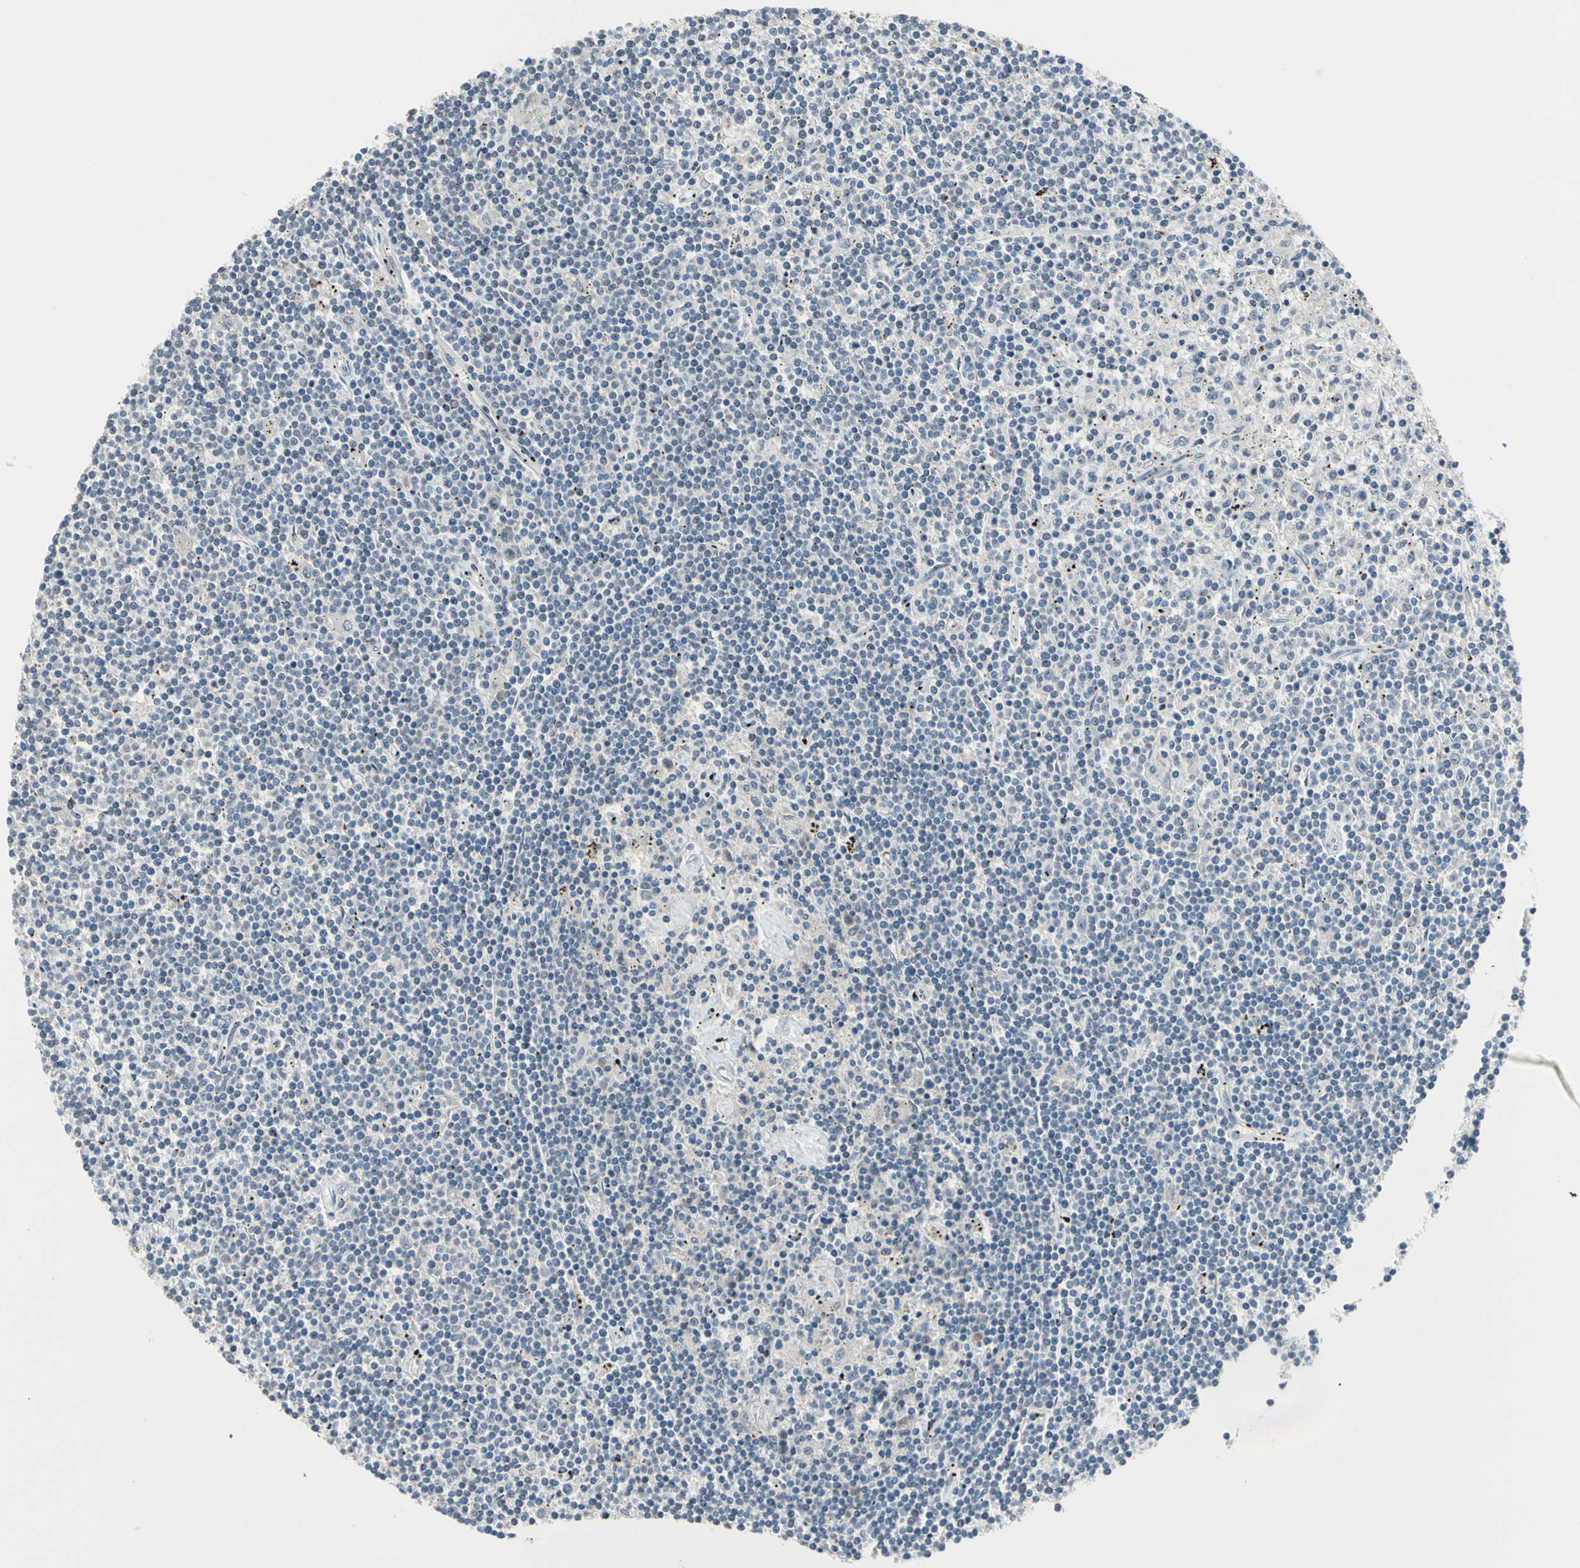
{"staining": {"intensity": "negative", "quantity": "none", "location": "none"}, "tissue": "lymphoma", "cell_type": "Tumor cells", "image_type": "cancer", "snomed": [{"axis": "morphology", "description": "Malignant lymphoma, non-Hodgkin's type, Low grade"}, {"axis": "topography", "description": "Spleen"}], "caption": "The immunohistochemistry photomicrograph has no significant expression in tumor cells of lymphoma tissue.", "gene": "SV2A", "patient": {"sex": "male", "age": 76}}